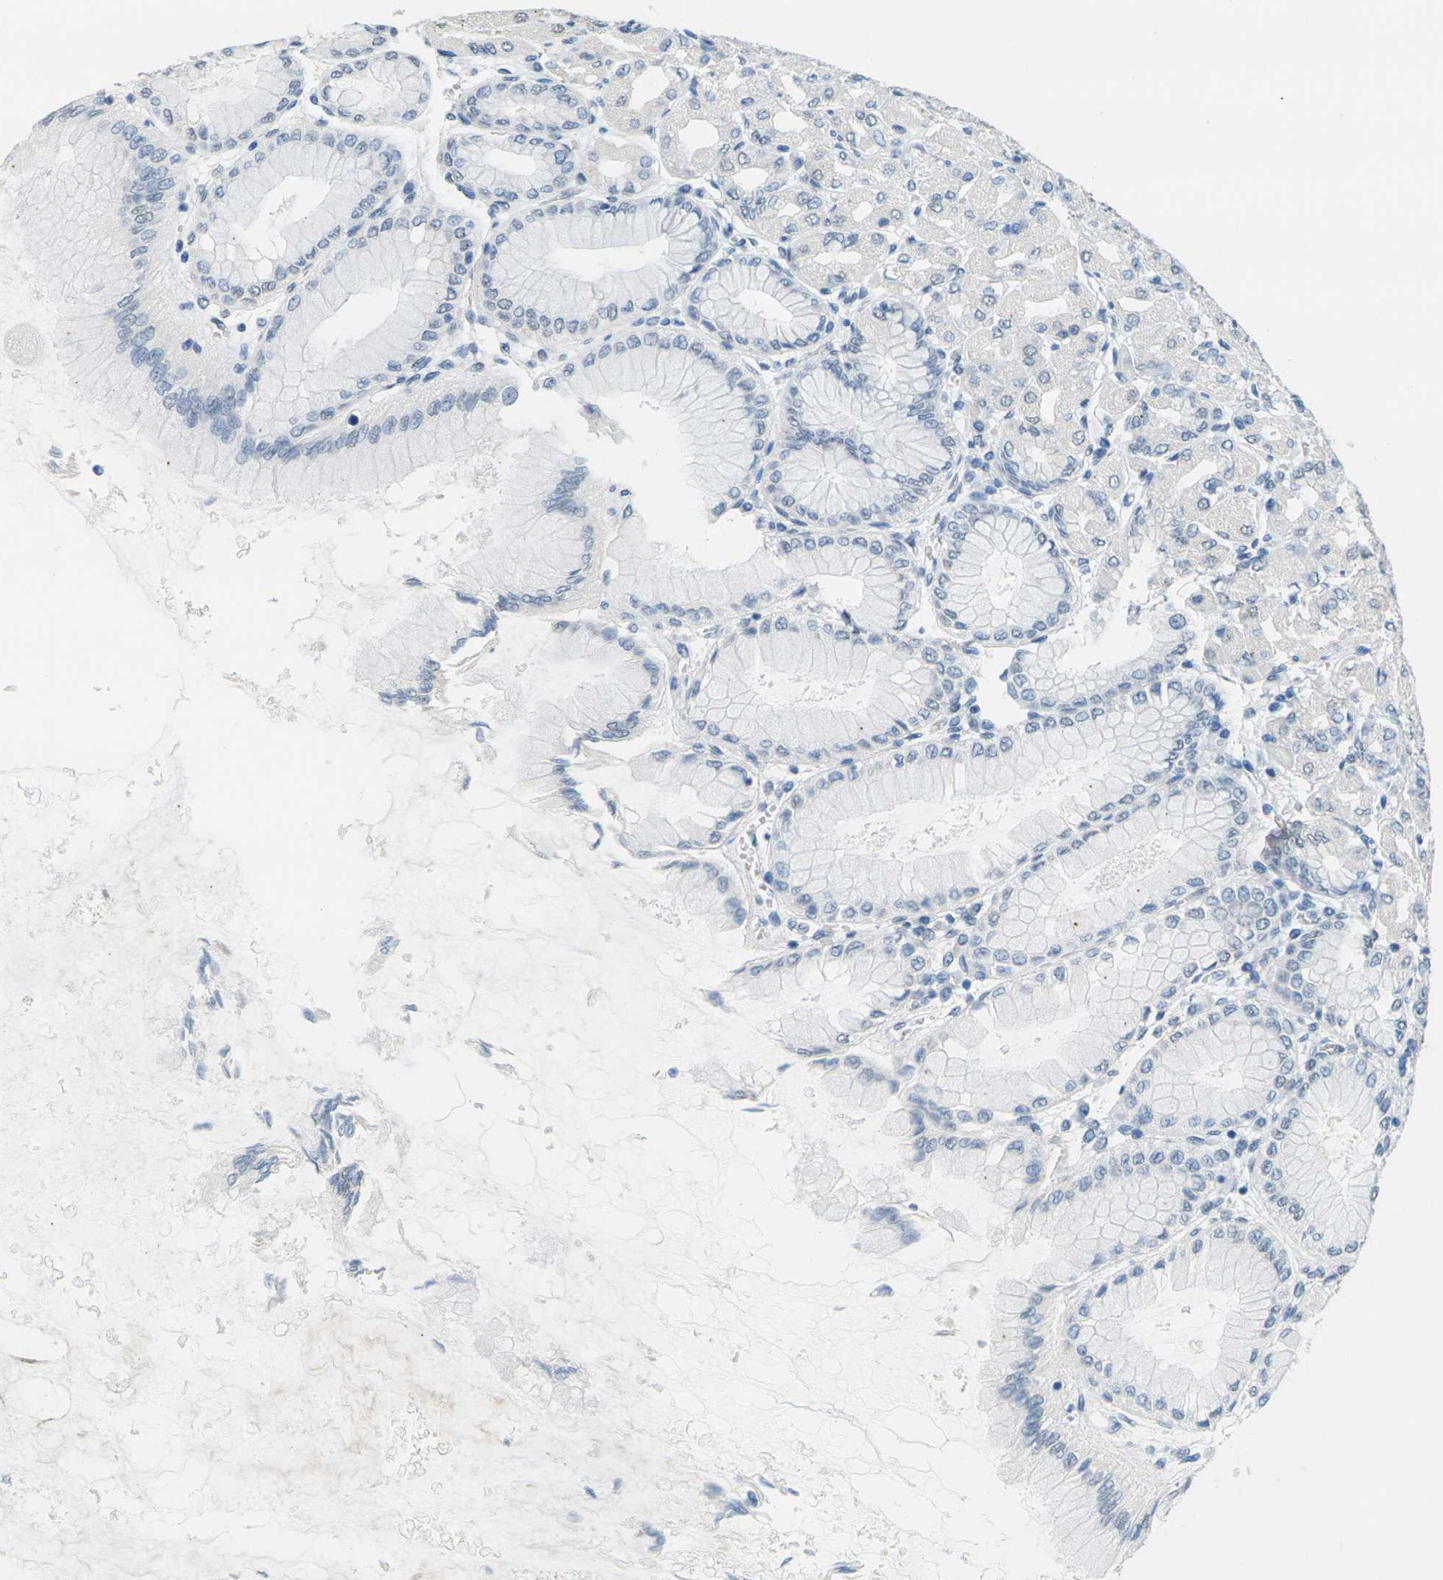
{"staining": {"intensity": "negative", "quantity": "none", "location": "none"}, "tissue": "stomach", "cell_type": "Glandular cells", "image_type": "normal", "snomed": [{"axis": "morphology", "description": "Normal tissue, NOS"}, {"axis": "topography", "description": "Stomach, upper"}], "caption": "Immunohistochemistry image of benign stomach: stomach stained with DAB (3,3'-diaminobenzidine) reveals no significant protein positivity in glandular cells. (Stains: DAB immunohistochemistry (IHC) with hematoxylin counter stain, Microscopy: brightfield microscopy at high magnification).", "gene": "CTAG1A", "patient": {"sex": "female", "age": 56}}